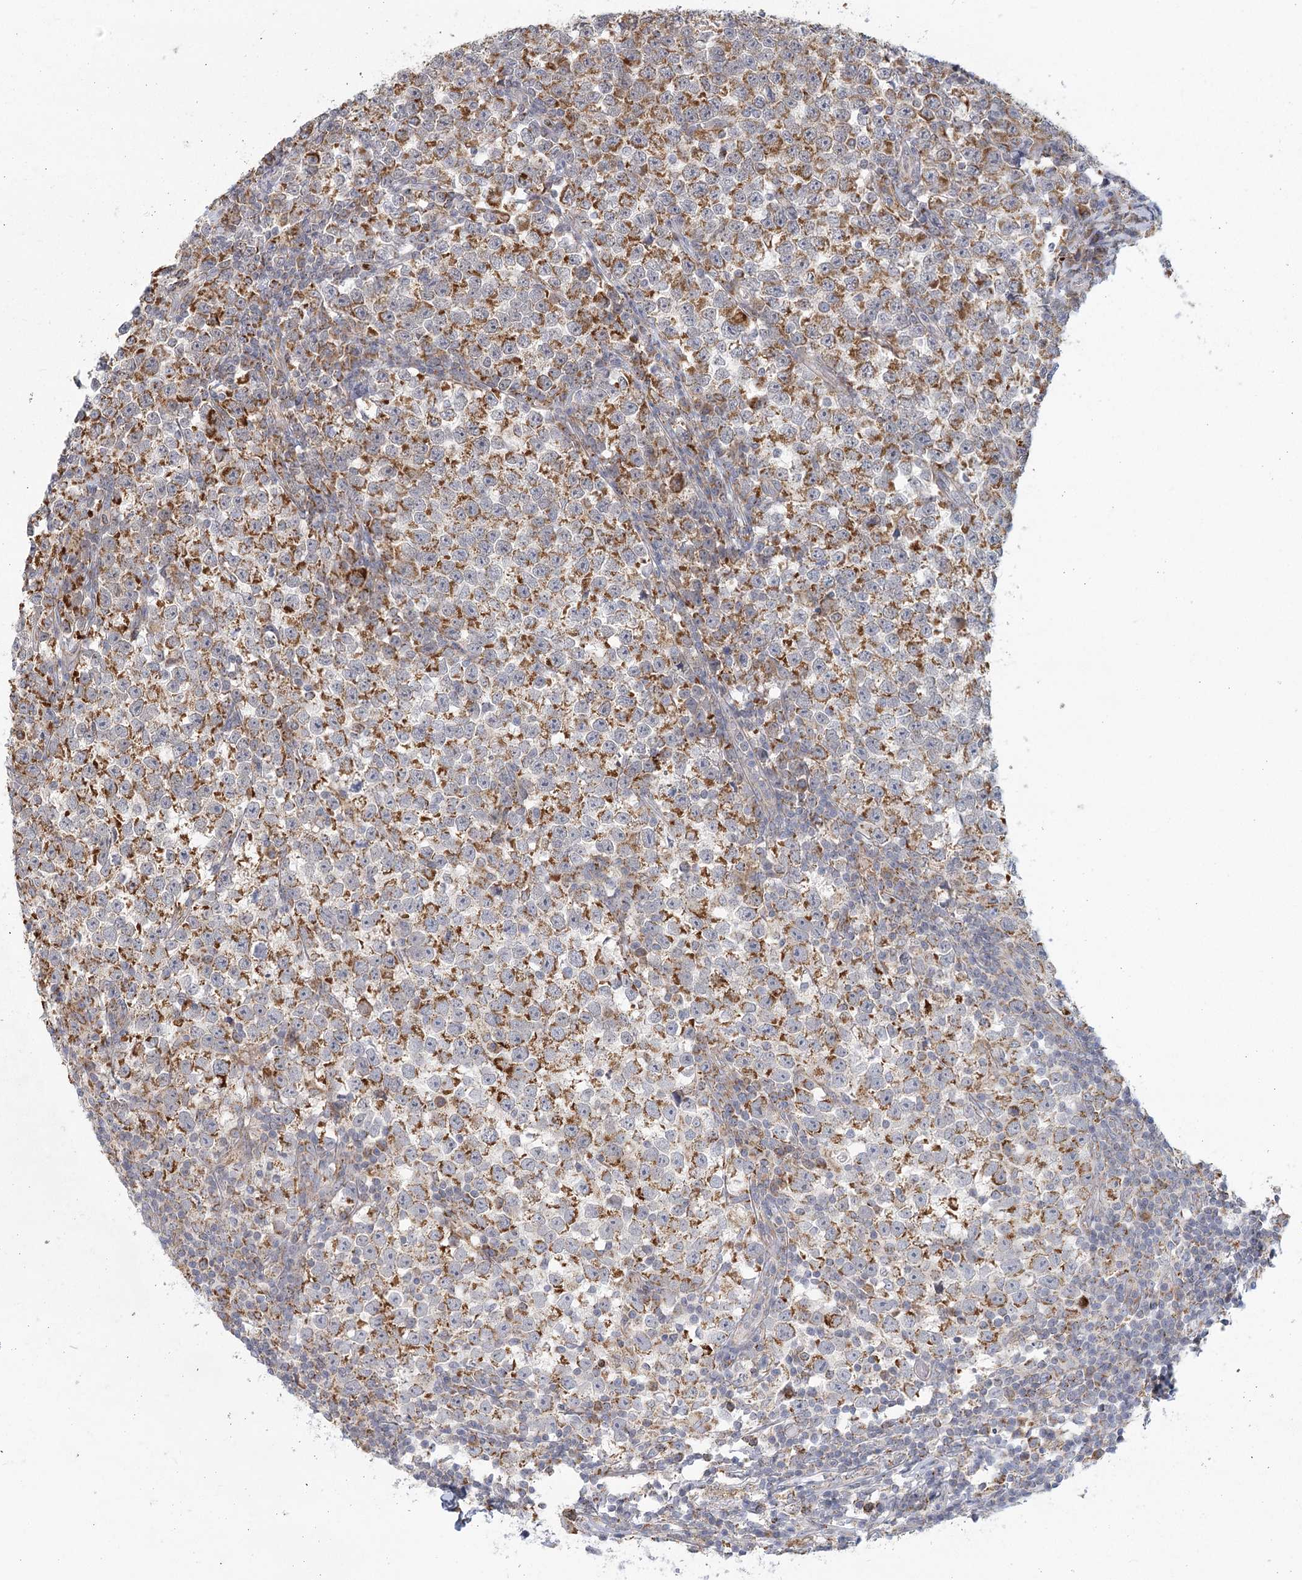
{"staining": {"intensity": "moderate", "quantity": ">75%", "location": "cytoplasmic/membranous"}, "tissue": "testis cancer", "cell_type": "Tumor cells", "image_type": "cancer", "snomed": [{"axis": "morphology", "description": "Normal tissue, NOS"}, {"axis": "morphology", "description": "Seminoma, NOS"}, {"axis": "topography", "description": "Testis"}], "caption": "Testis seminoma stained for a protein (brown) demonstrates moderate cytoplasmic/membranous positive expression in about >75% of tumor cells.", "gene": "LACTB", "patient": {"sex": "male", "age": 43}}